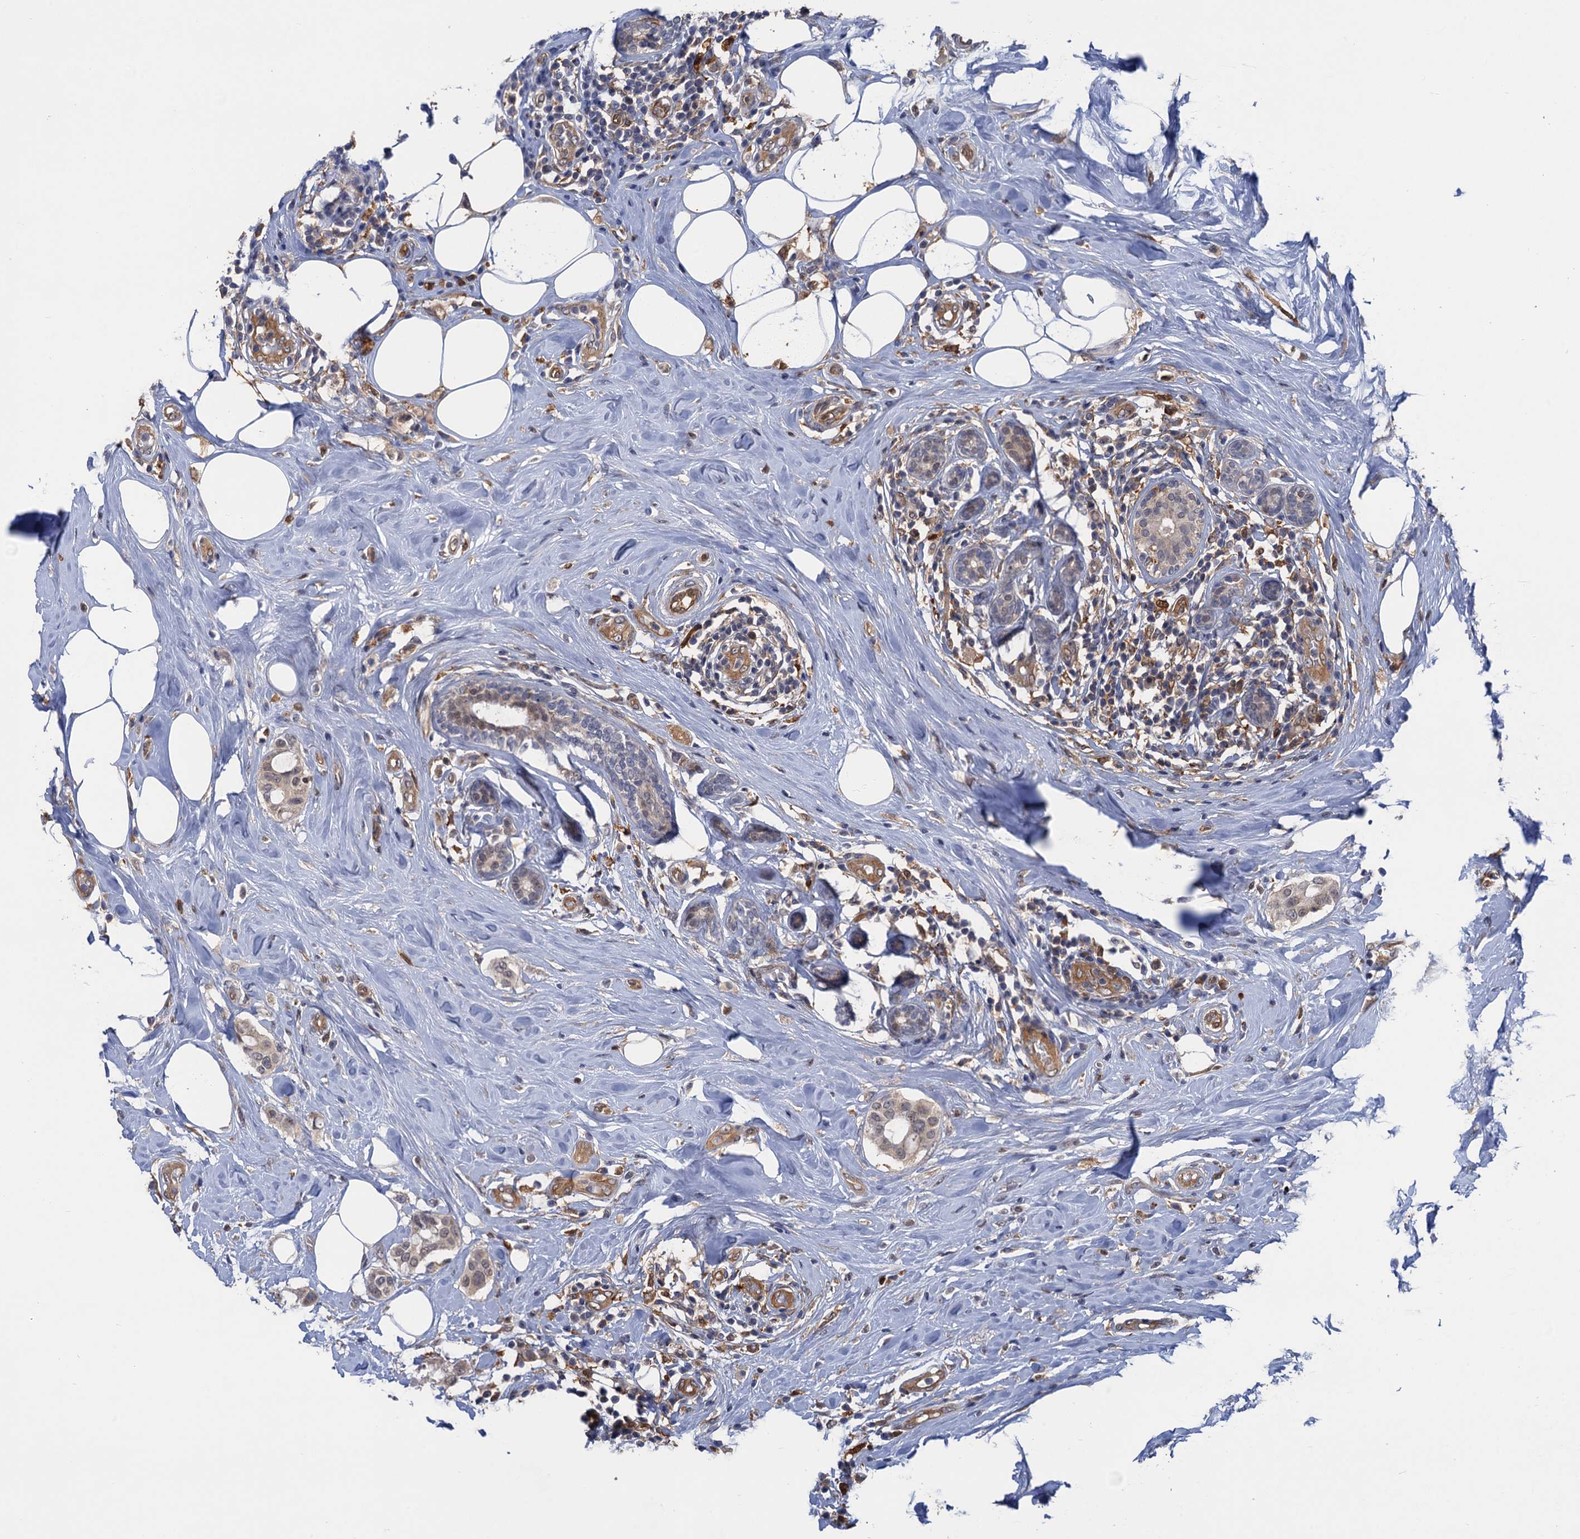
{"staining": {"intensity": "negative", "quantity": "none", "location": "none"}, "tissue": "breast cancer", "cell_type": "Tumor cells", "image_type": "cancer", "snomed": [{"axis": "morphology", "description": "Lobular carcinoma"}, {"axis": "topography", "description": "Breast"}], "caption": "The photomicrograph exhibits no staining of tumor cells in breast cancer (lobular carcinoma).", "gene": "NEK8", "patient": {"sex": "female", "age": 51}}